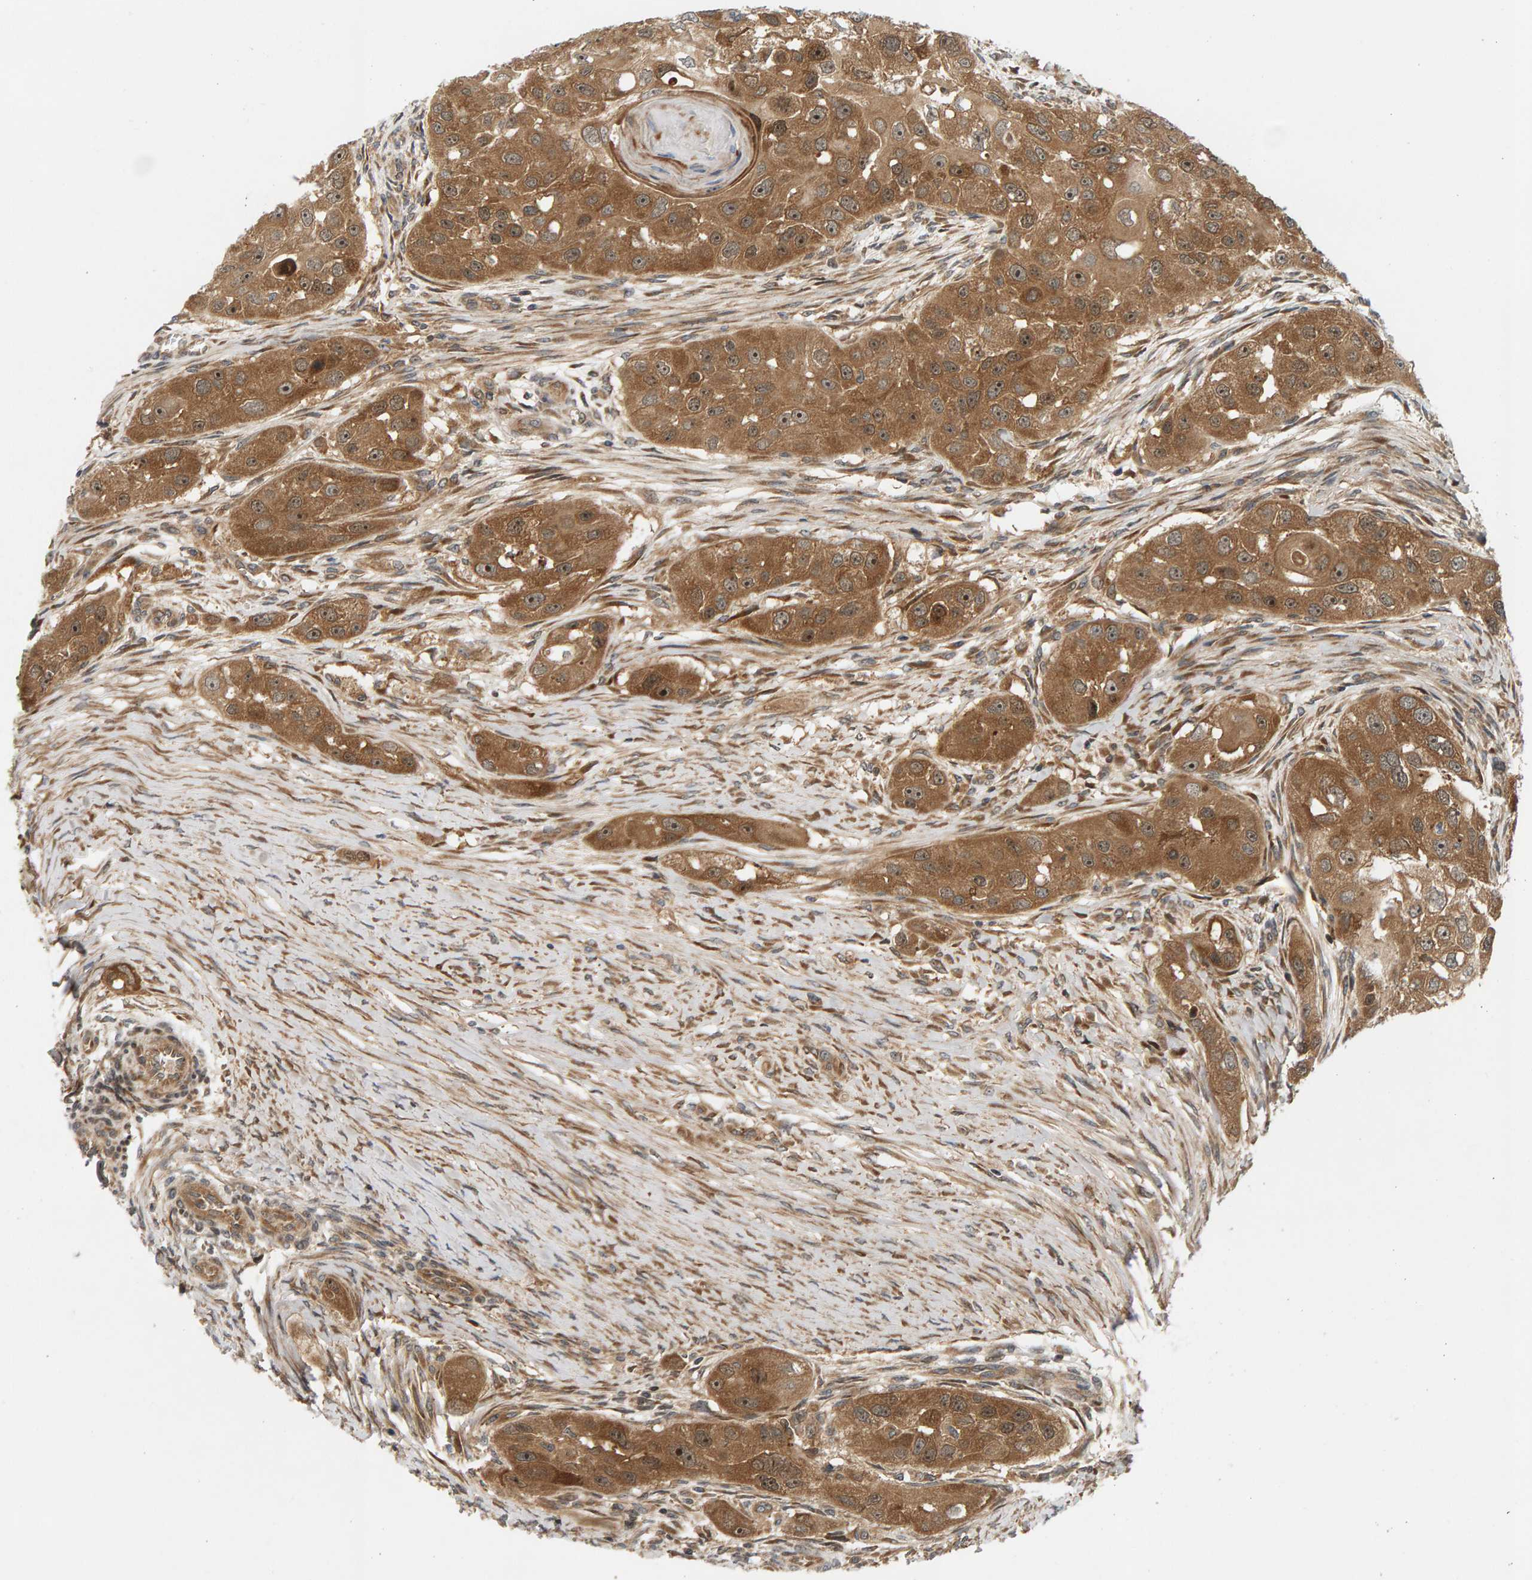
{"staining": {"intensity": "moderate", "quantity": ">75%", "location": "cytoplasmic/membranous,nuclear"}, "tissue": "head and neck cancer", "cell_type": "Tumor cells", "image_type": "cancer", "snomed": [{"axis": "morphology", "description": "Normal tissue, NOS"}, {"axis": "morphology", "description": "Squamous cell carcinoma, NOS"}, {"axis": "topography", "description": "Skeletal muscle"}, {"axis": "topography", "description": "Head-Neck"}], "caption": "Head and neck squamous cell carcinoma stained with immunohistochemistry demonstrates moderate cytoplasmic/membranous and nuclear staining in approximately >75% of tumor cells.", "gene": "BAHCC1", "patient": {"sex": "male", "age": 51}}